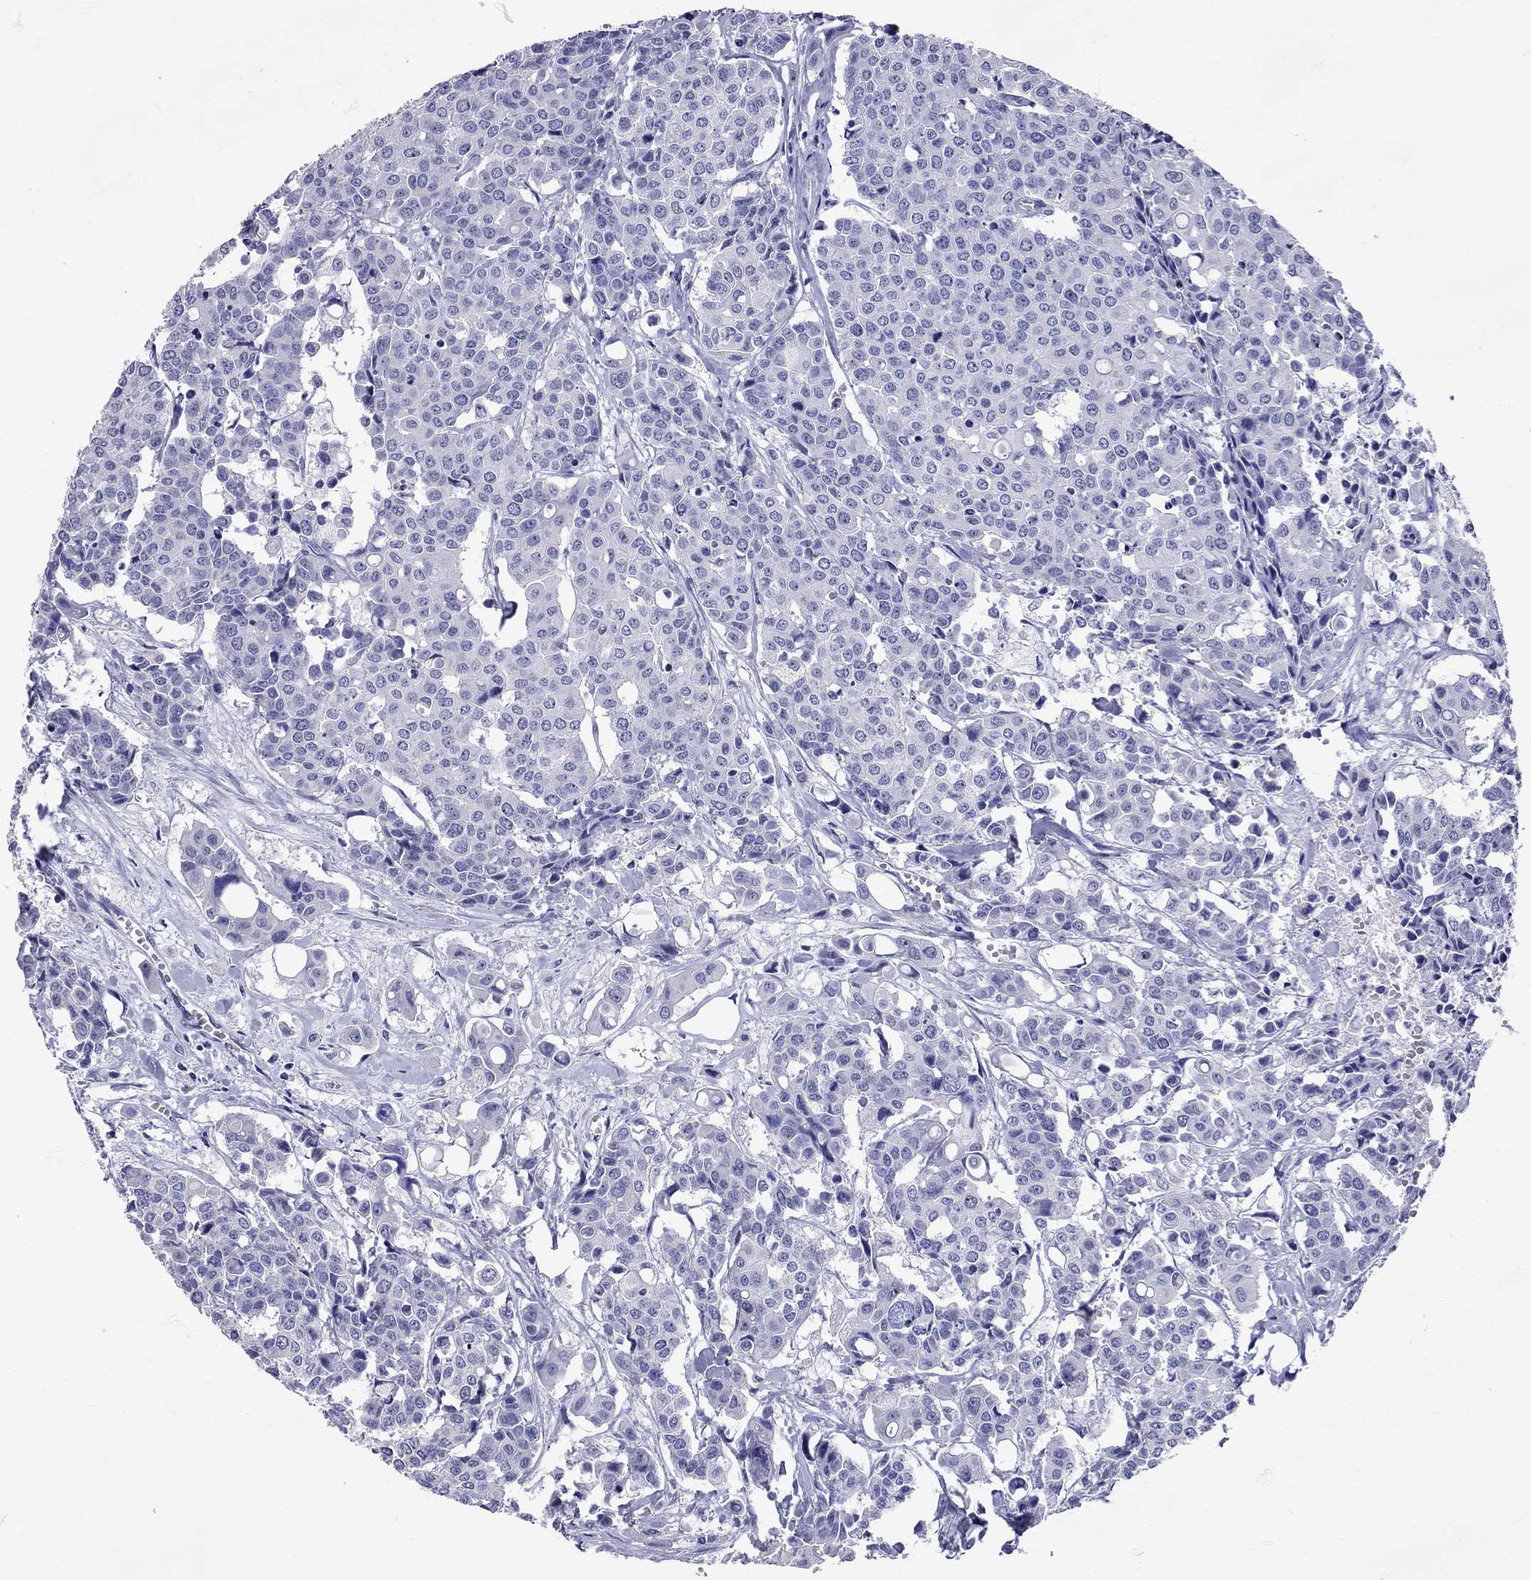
{"staining": {"intensity": "negative", "quantity": "none", "location": "none"}, "tissue": "carcinoid", "cell_type": "Tumor cells", "image_type": "cancer", "snomed": [{"axis": "morphology", "description": "Carcinoid, malignant, NOS"}, {"axis": "topography", "description": "Colon"}], "caption": "The IHC image has no significant staining in tumor cells of carcinoid (malignant) tissue.", "gene": "AVP", "patient": {"sex": "male", "age": 81}}